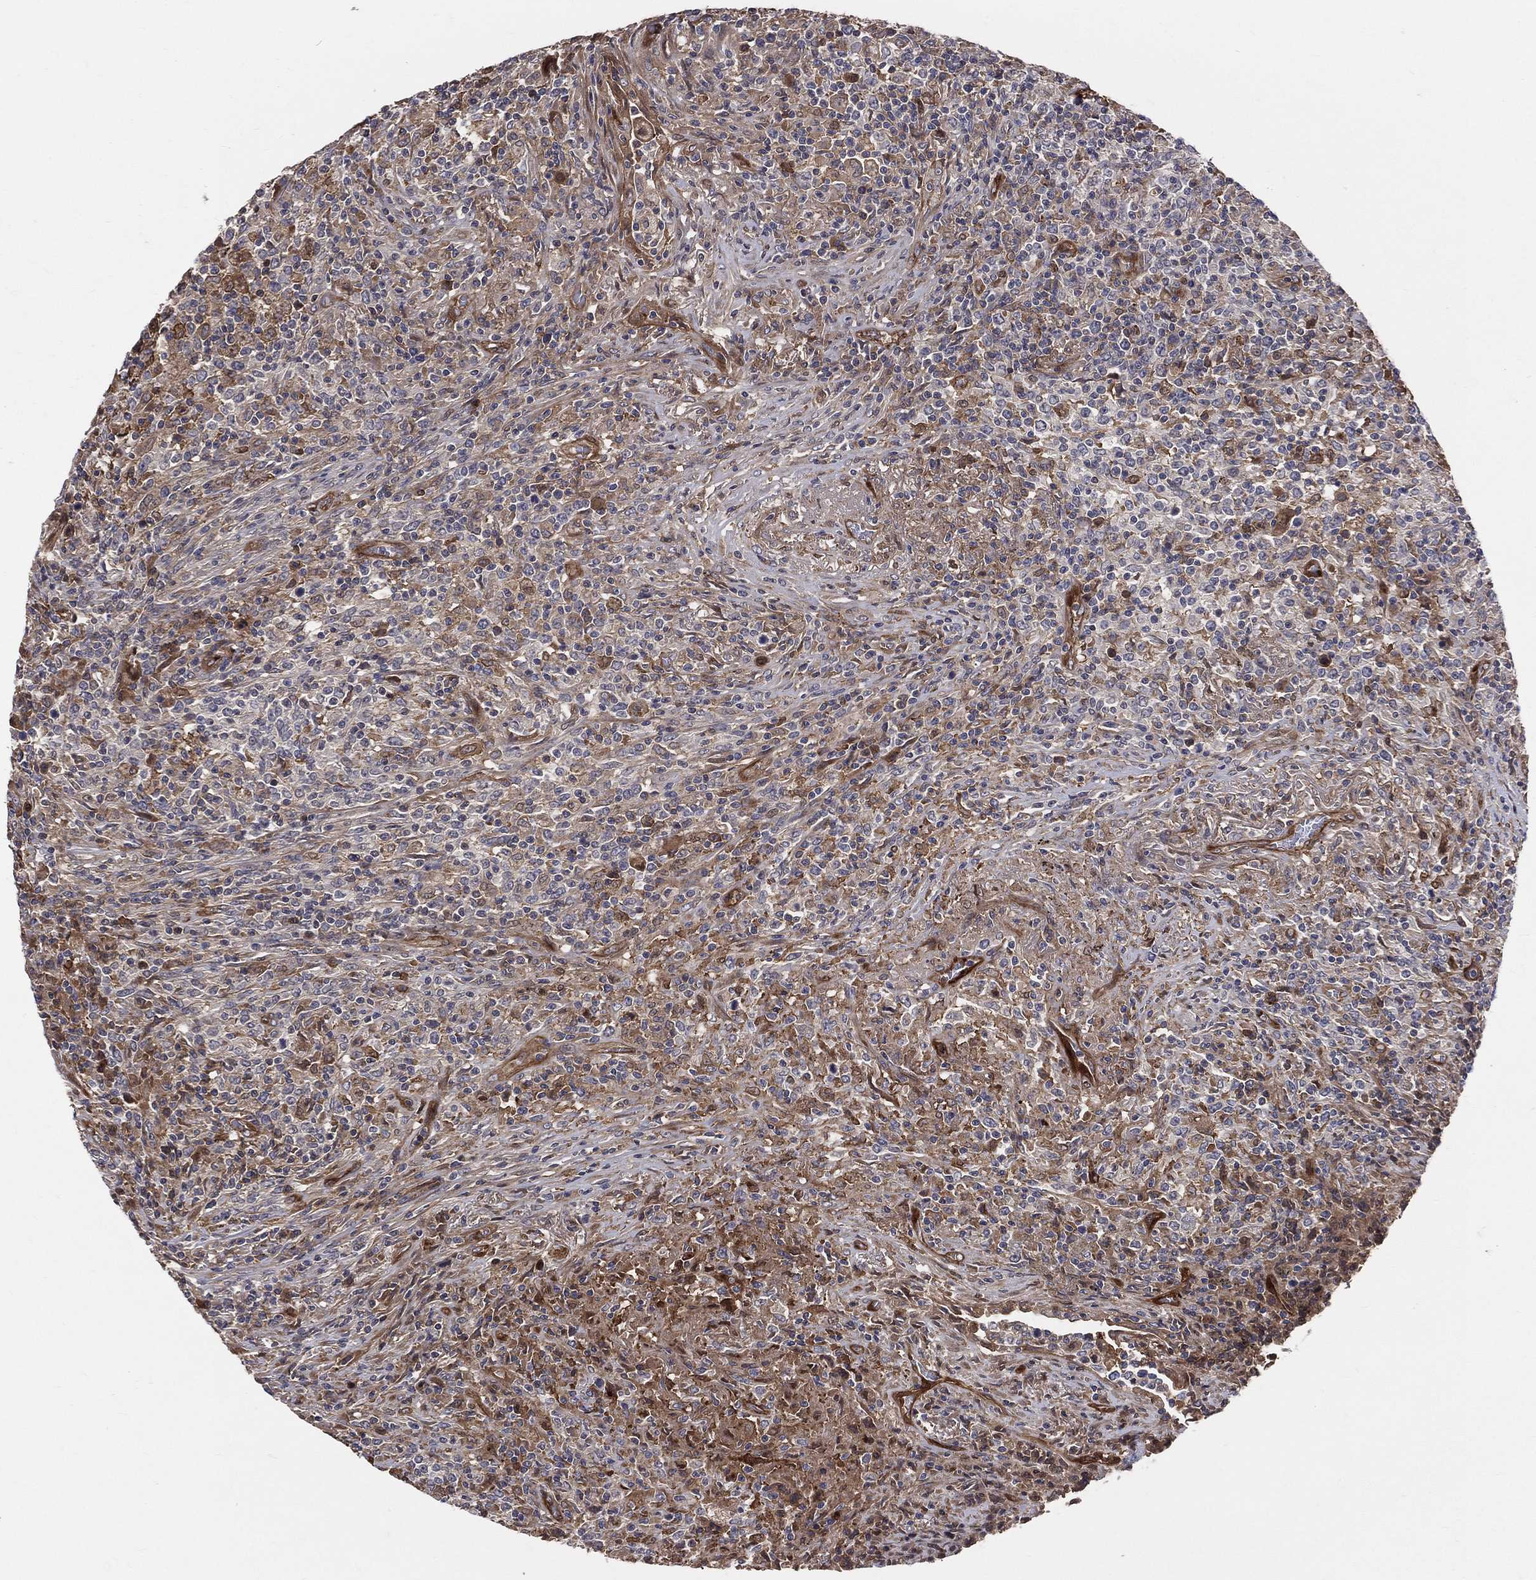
{"staining": {"intensity": "moderate", "quantity": "<25%", "location": "cytoplasmic/membranous"}, "tissue": "lymphoma", "cell_type": "Tumor cells", "image_type": "cancer", "snomed": [{"axis": "morphology", "description": "Malignant lymphoma, non-Hodgkin's type, High grade"}, {"axis": "topography", "description": "Lung"}], "caption": "Protein analysis of high-grade malignant lymphoma, non-Hodgkin's type tissue shows moderate cytoplasmic/membranous staining in approximately <25% of tumor cells.", "gene": "ENTPD1", "patient": {"sex": "male", "age": 79}}